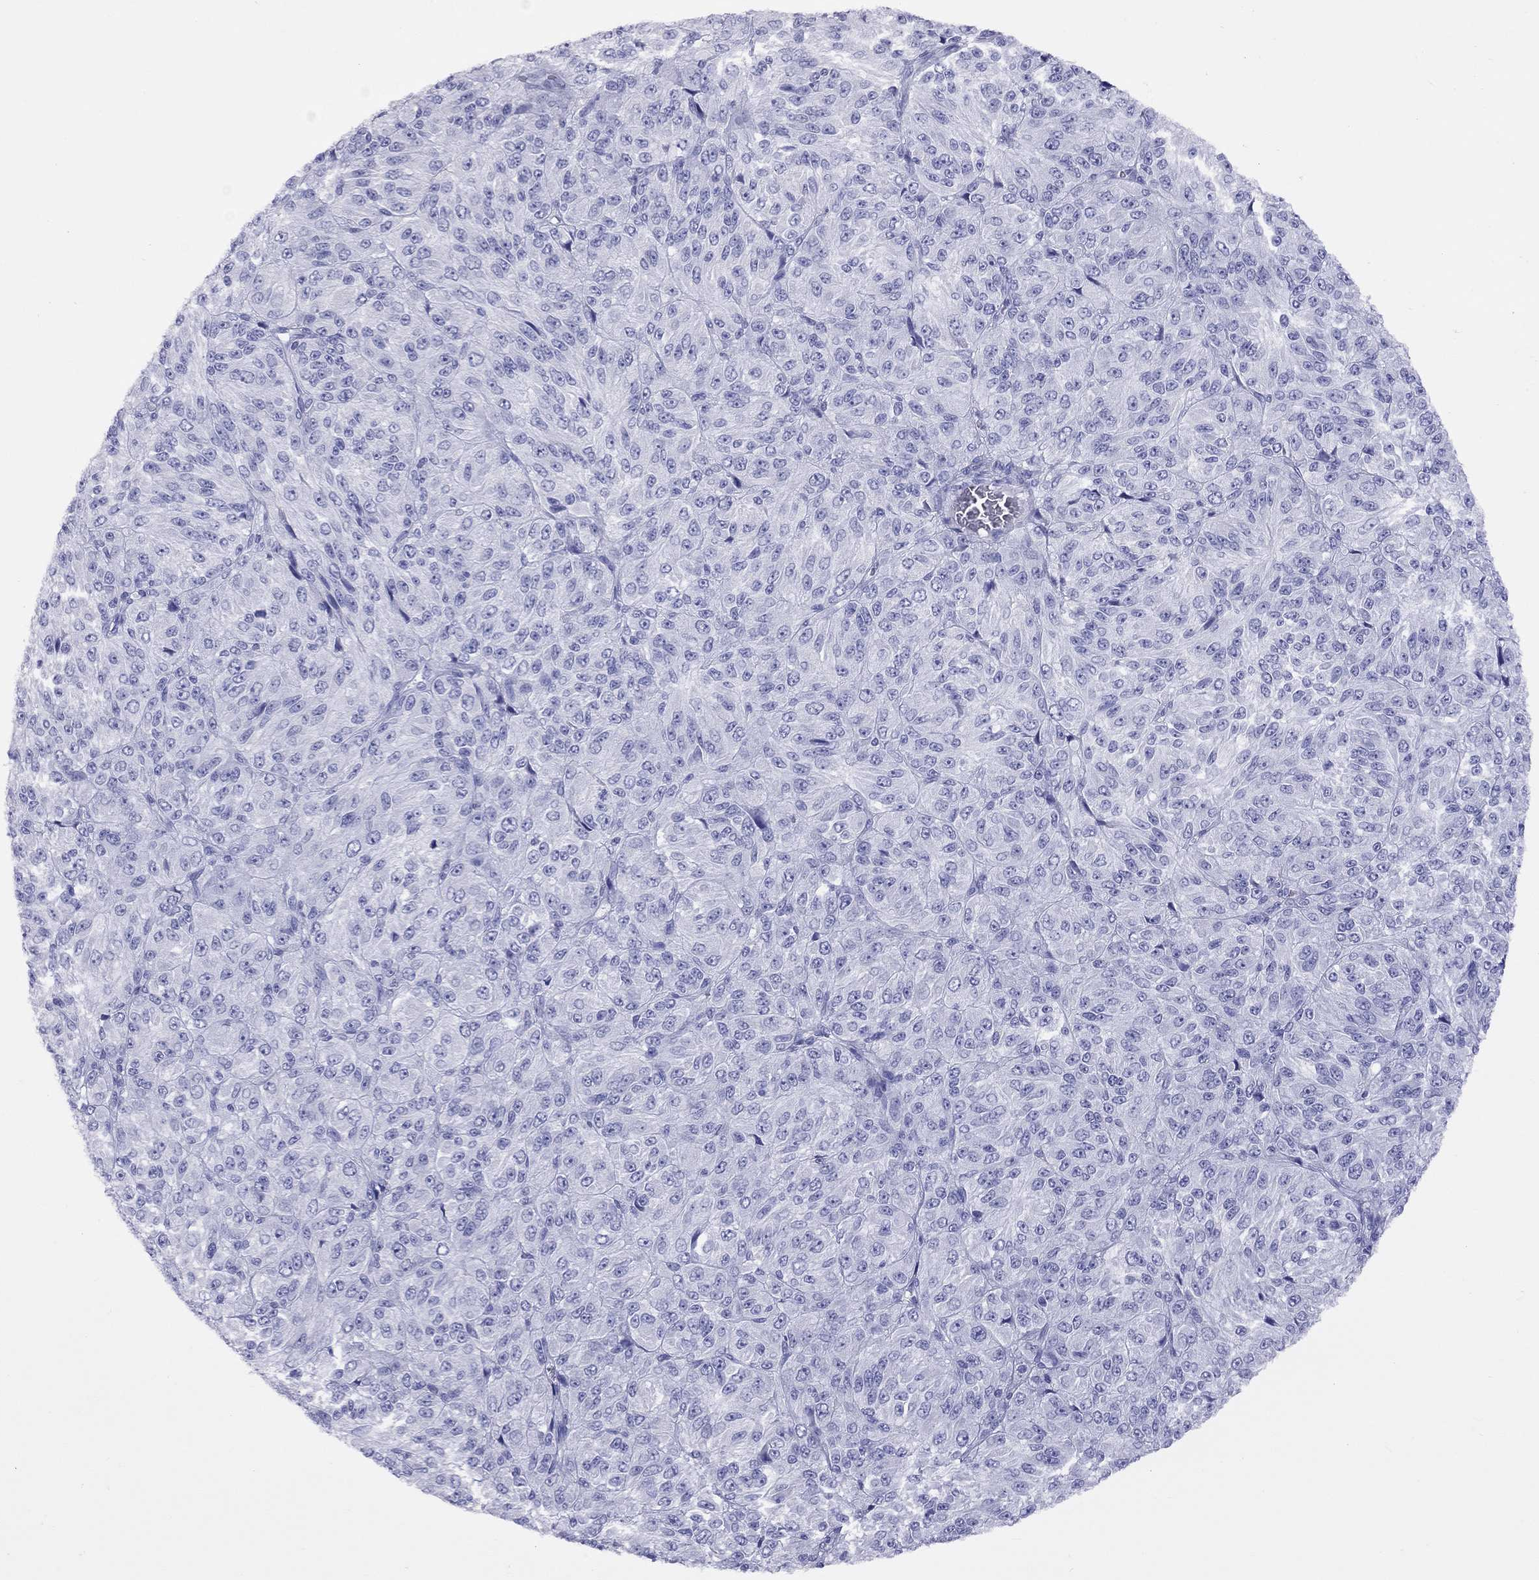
{"staining": {"intensity": "negative", "quantity": "none", "location": "none"}, "tissue": "melanoma", "cell_type": "Tumor cells", "image_type": "cancer", "snomed": [{"axis": "morphology", "description": "Malignant melanoma, Metastatic site"}, {"axis": "topography", "description": "Brain"}], "caption": "Human melanoma stained for a protein using immunohistochemistry shows no staining in tumor cells.", "gene": "SLAMF1", "patient": {"sex": "female", "age": 56}}